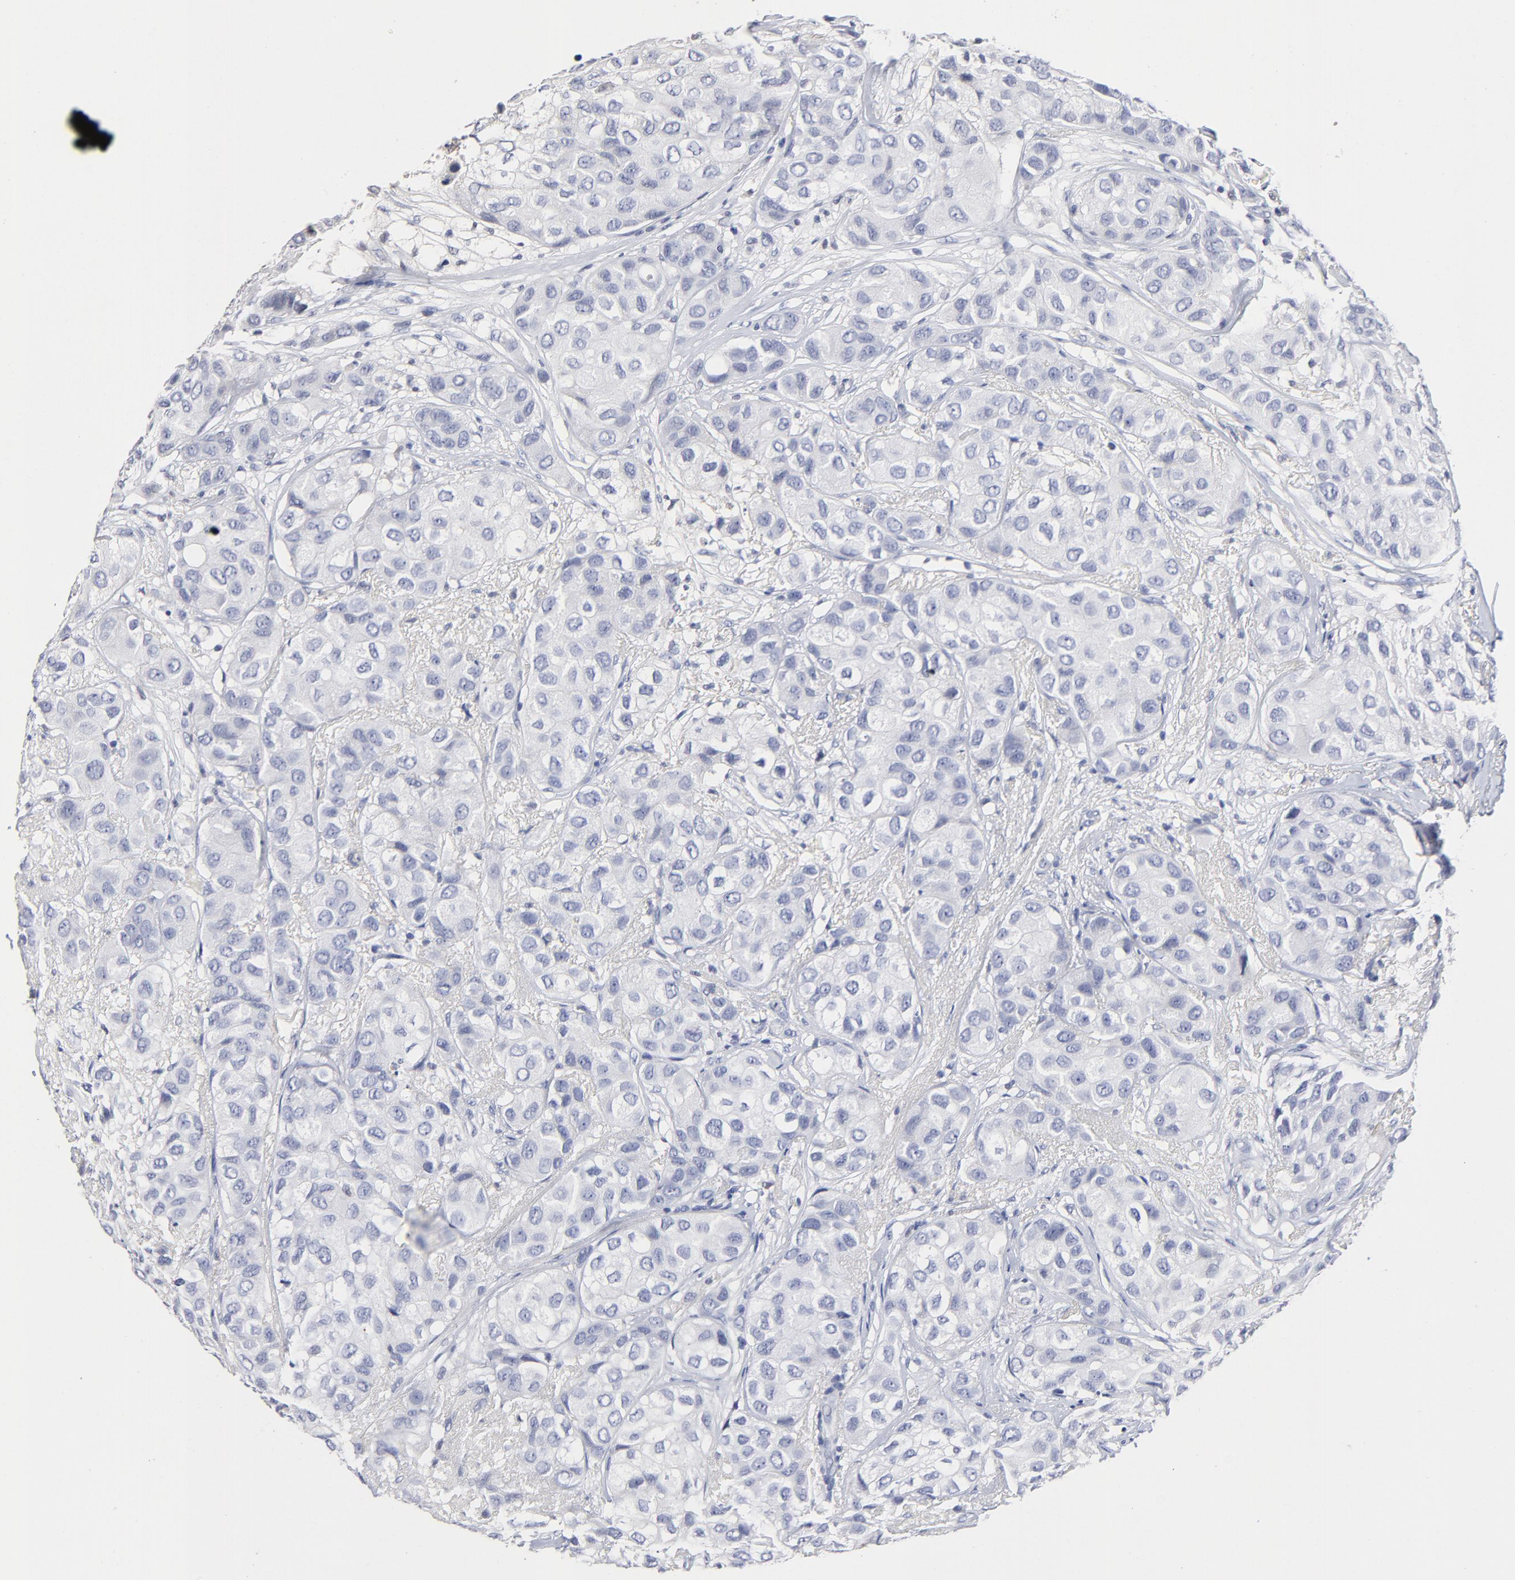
{"staining": {"intensity": "negative", "quantity": "none", "location": "none"}, "tissue": "breast cancer", "cell_type": "Tumor cells", "image_type": "cancer", "snomed": [{"axis": "morphology", "description": "Duct carcinoma"}, {"axis": "topography", "description": "Breast"}], "caption": "Tumor cells show no significant staining in breast intraductal carcinoma.", "gene": "CXADR", "patient": {"sex": "female", "age": 68}}